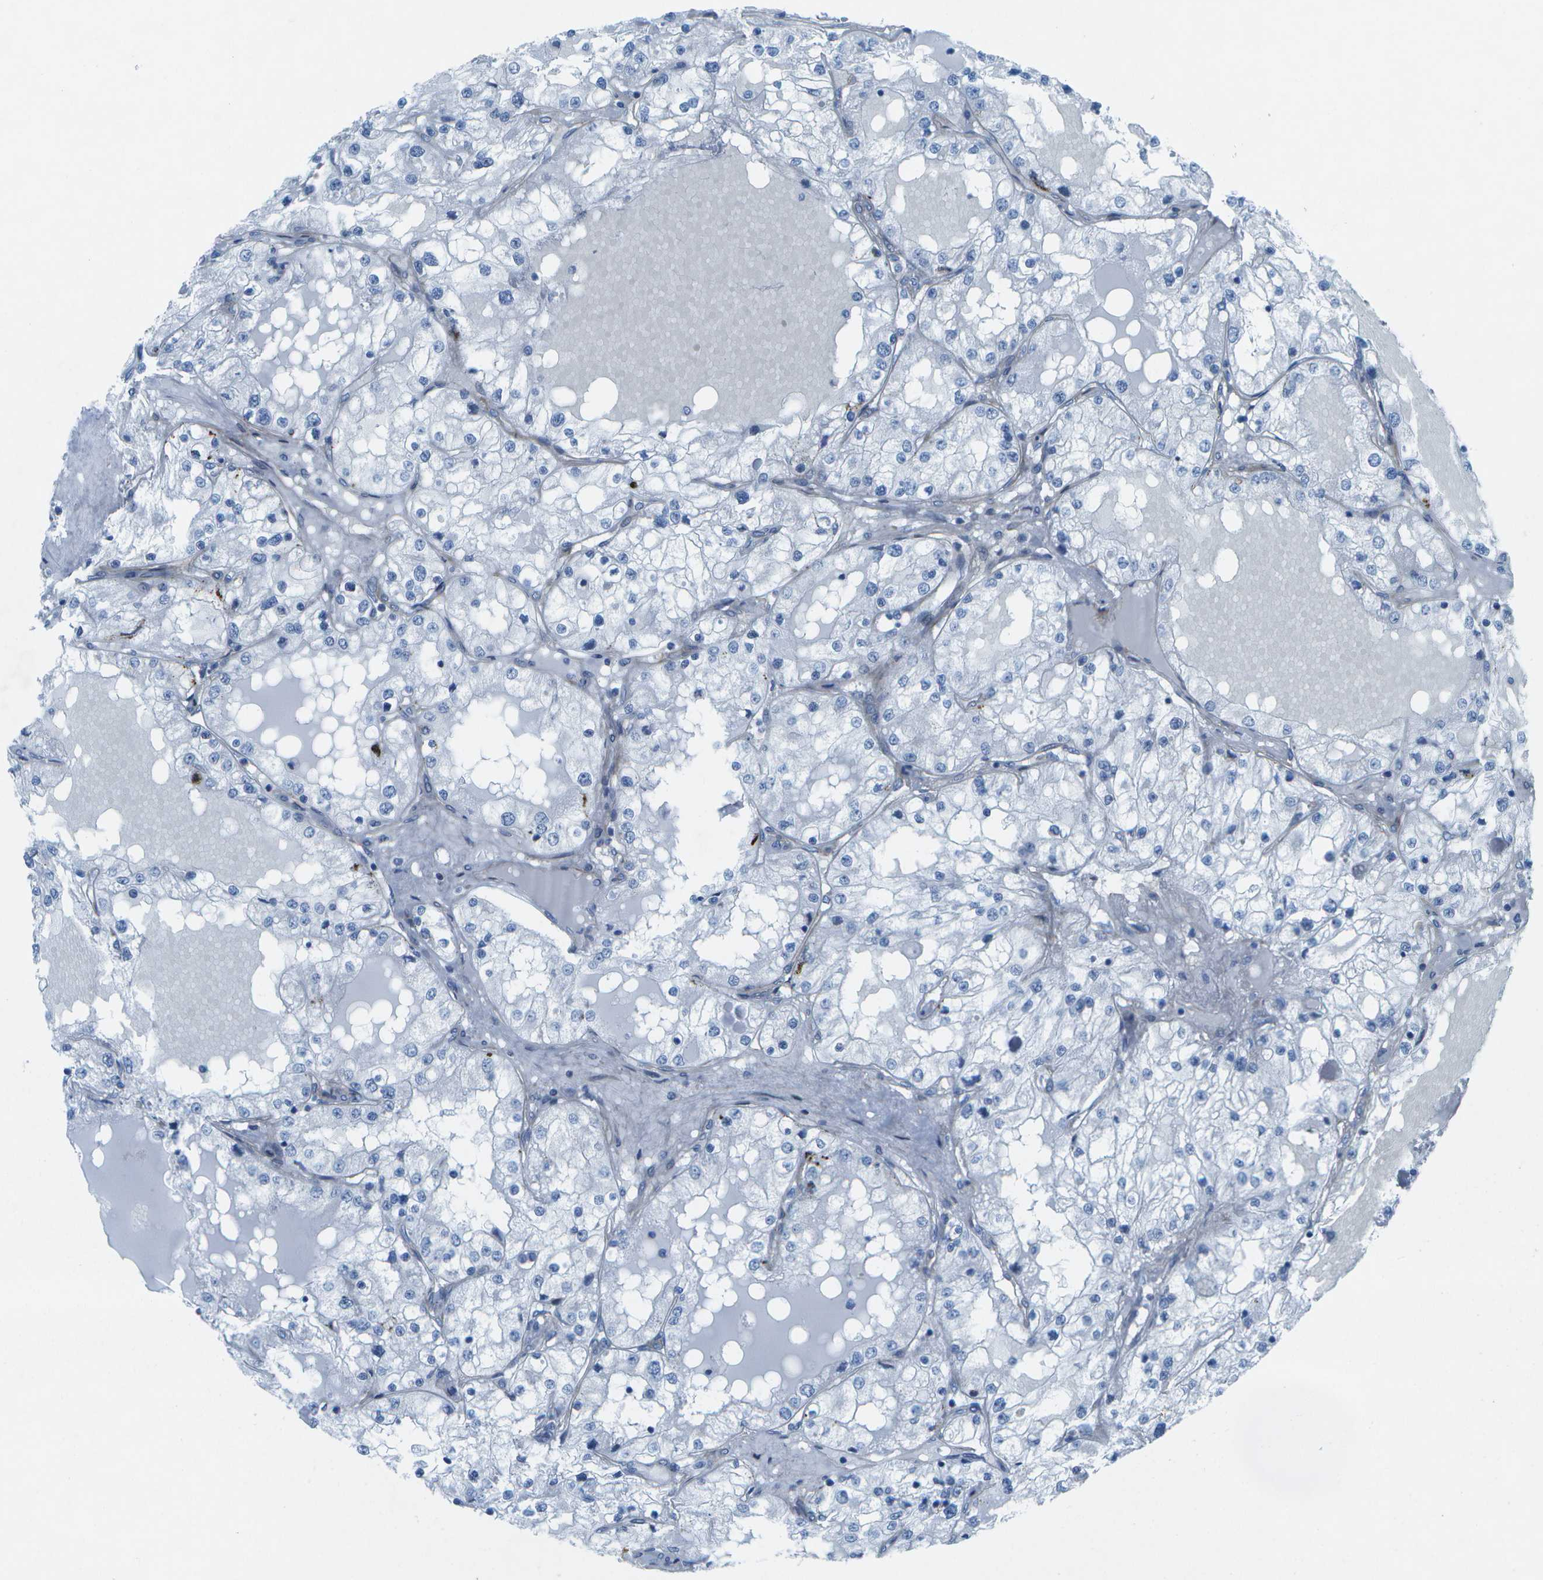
{"staining": {"intensity": "negative", "quantity": "none", "location": "none"}, "tissue": "renal cancer", "cell_type": "Tumor cells", "image_type": "cancer", "snomed": [{"axis": "morphology", "description": "Adenocarcinoma, NOS"}, {"axis": "topography", "description": "Kidney"}], "caption": "IHC photomicrograph of adenocarcinoma (renal) stained for a protein (brown), which exhibits no expression in tumor cells. (IHC, brightfield microscopy, high magnification).", "gene": "SORBS3", "patient": {"sex": "male", "age": 68}}